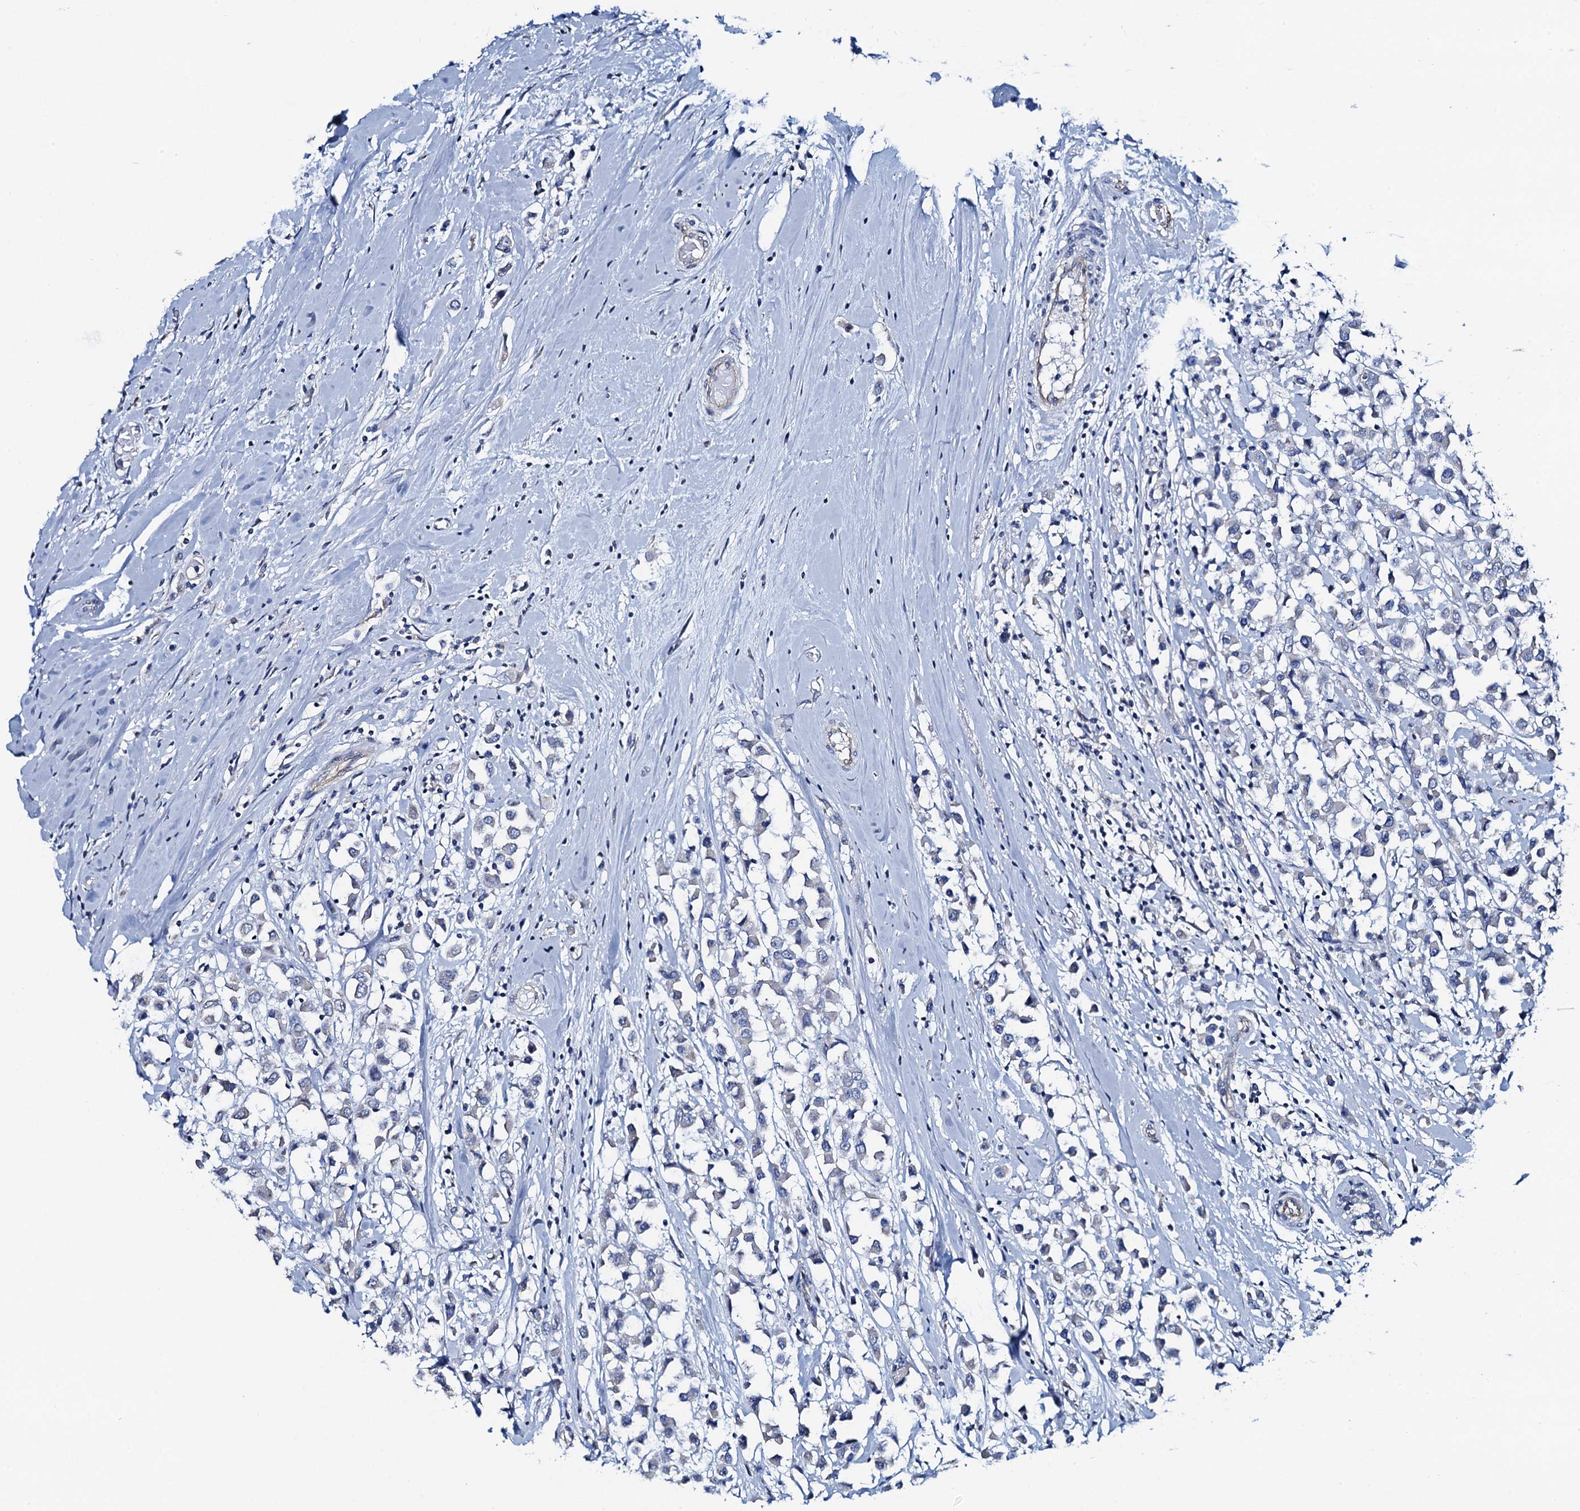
{"staining": {"intensity": "negative", "quantity": "none", "location": "none"}, "tissue": "breast cancer", "cell_type": "Tumor cells", "image_type": "cancer", "snomed": [{"axis": "morphology", "description": "Duct carcinoma"}, {"axis": "topography", "description": "Breast"}], "caption": "Immunohistochemistry (IHC) image of human invasive ductal carcinoma (breast) stained for a protein (brown), which displays no expression in tumor cells. The staining is performed using DAB brown chromogen with nuclei counter-stained in using hematoxylin.", "gene": "PLLP", "patient": {"sex": "female", "age": 61}}